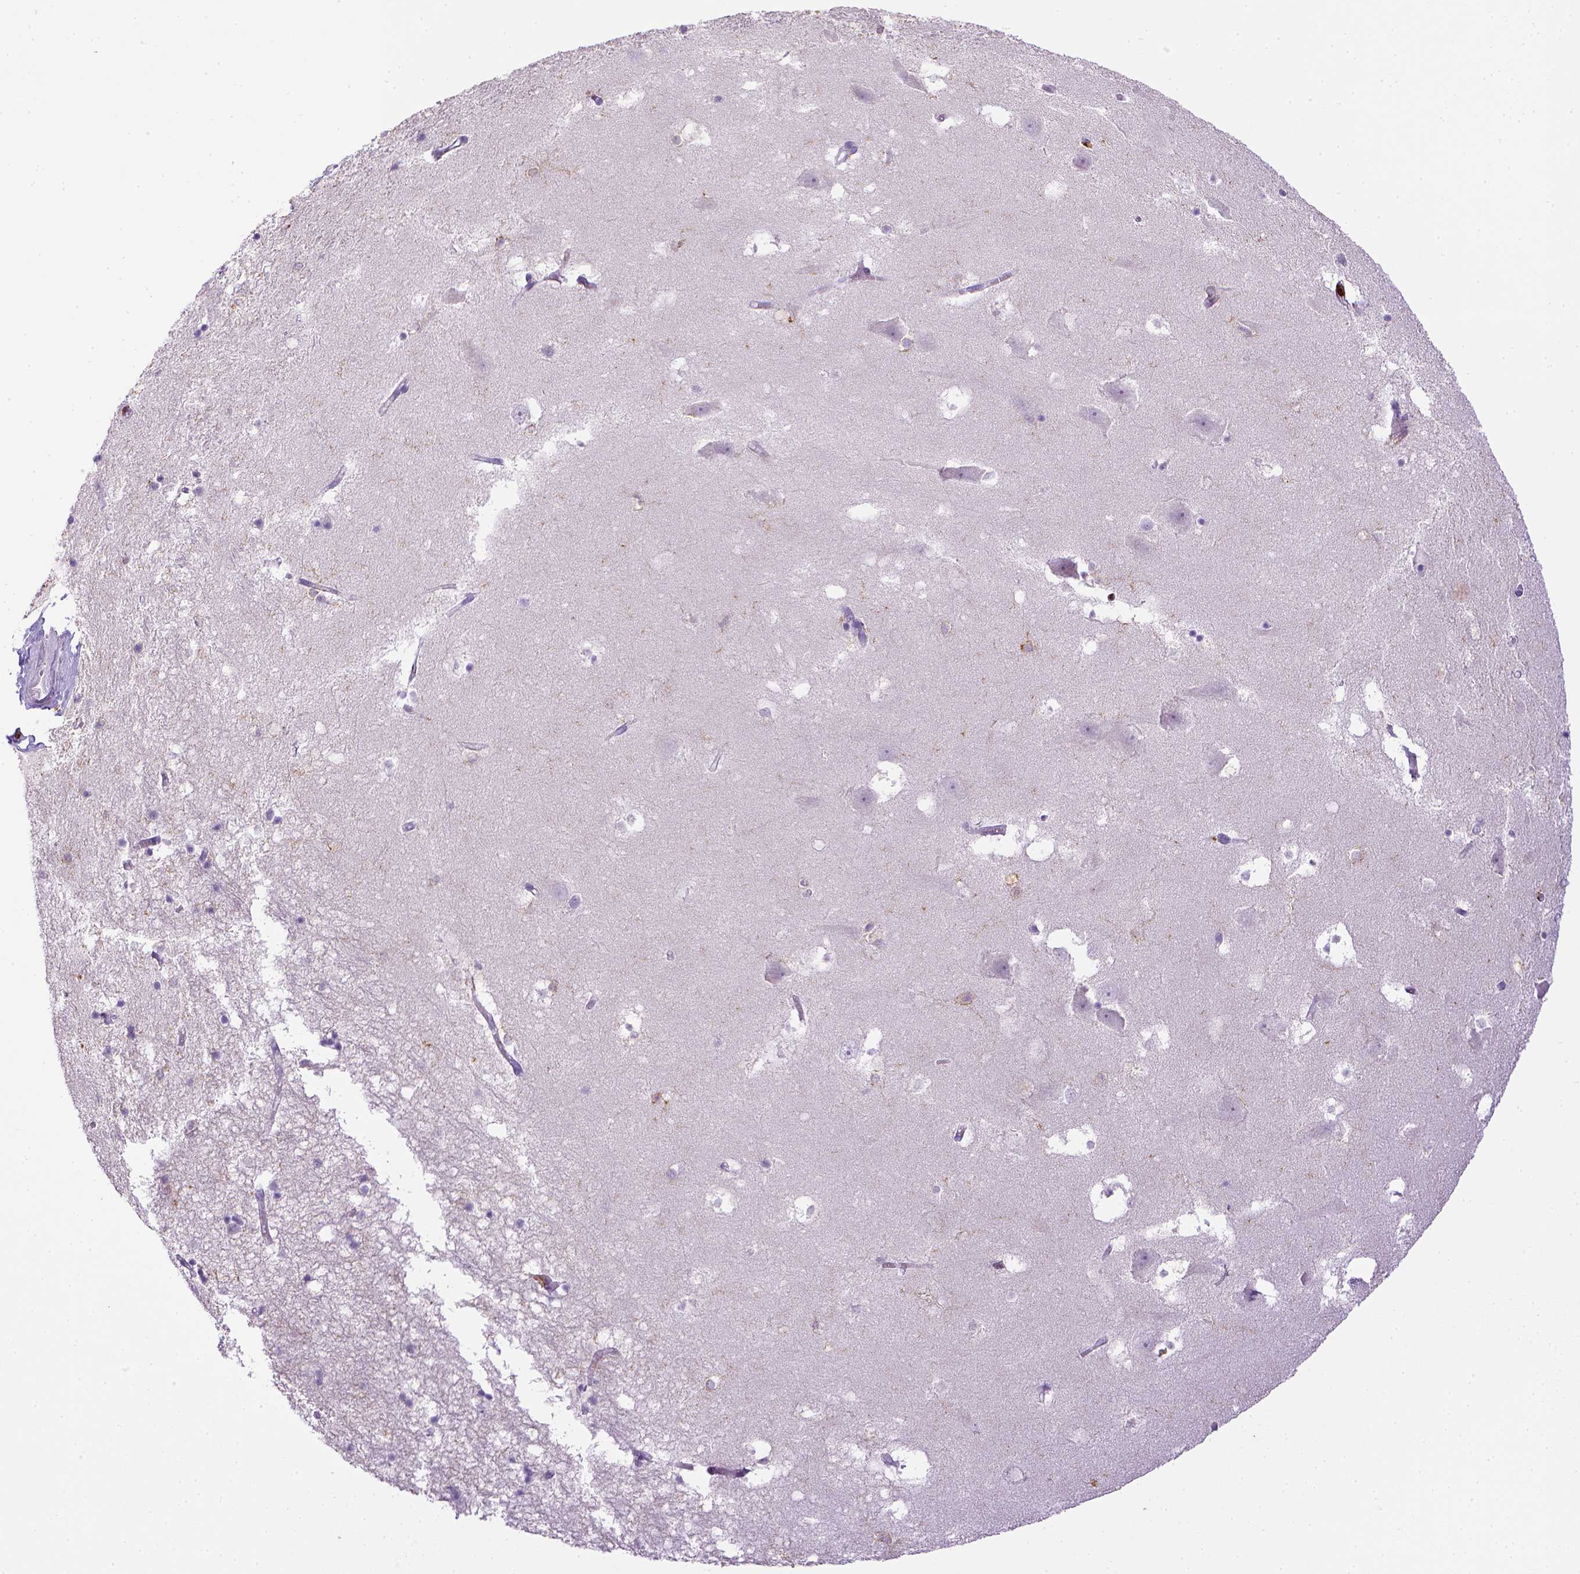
{"staining": {"intensity": "negative", "quantity": "none", "location": "none"}, "tissue": "hippocampus", "cell_type": "Glial cells", "image_type": "normal", "snomed": [{"axis": "morphology", "description": "Normal tissue, NOS"}, {"axis": "topography", "description": "Hippocampus"}], "caption": "Human hippocampus stained for a protein using IHC exhibits no staining in glial cells.", "gene": "ITGAM", "patient": {"sex": "male", "age": 58}}